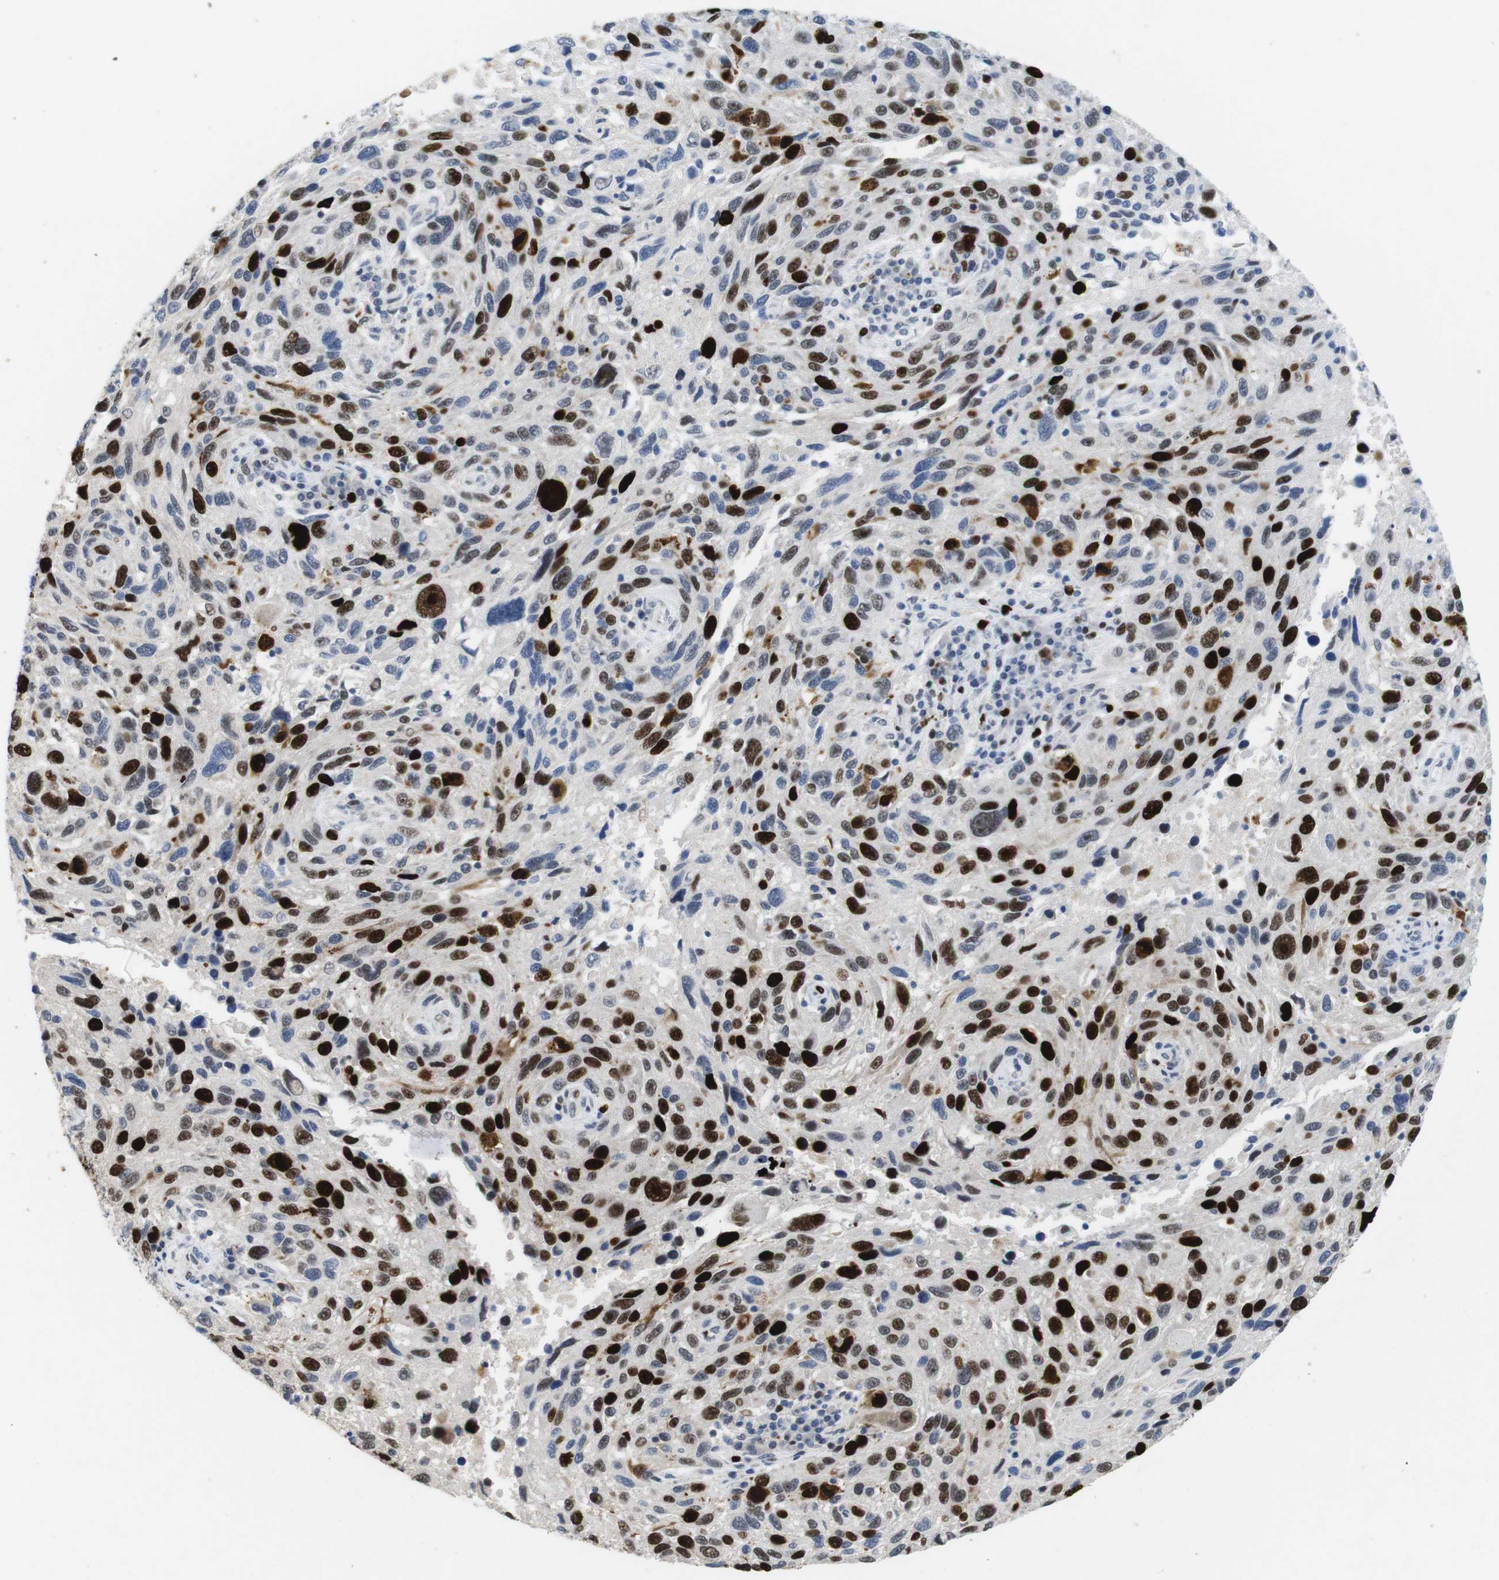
{"staining": {"intensity": "strong", "quantity": "25%-75%", "location": "nuclear"}, "tissue": "melanoma", "cell_type": "Tumor cells", "image_type": "cancer", "snomed": [{"axis": "morphology", "description": "Malignant melanoma, NOS"}, {"axis": "topography", "description": "Skin"}], "caption": "Immunohistochemistry of human malignant melanoma shows high levels of strong nuclear positivity in about 25%-75% of tumor cells. (DAB (3,3'-diaminobenzidine) IHC, brown staining for protein, blue staining for nuclei).", "gene": "KPNA2", "patient": {"sex": "male", "age": 53}}